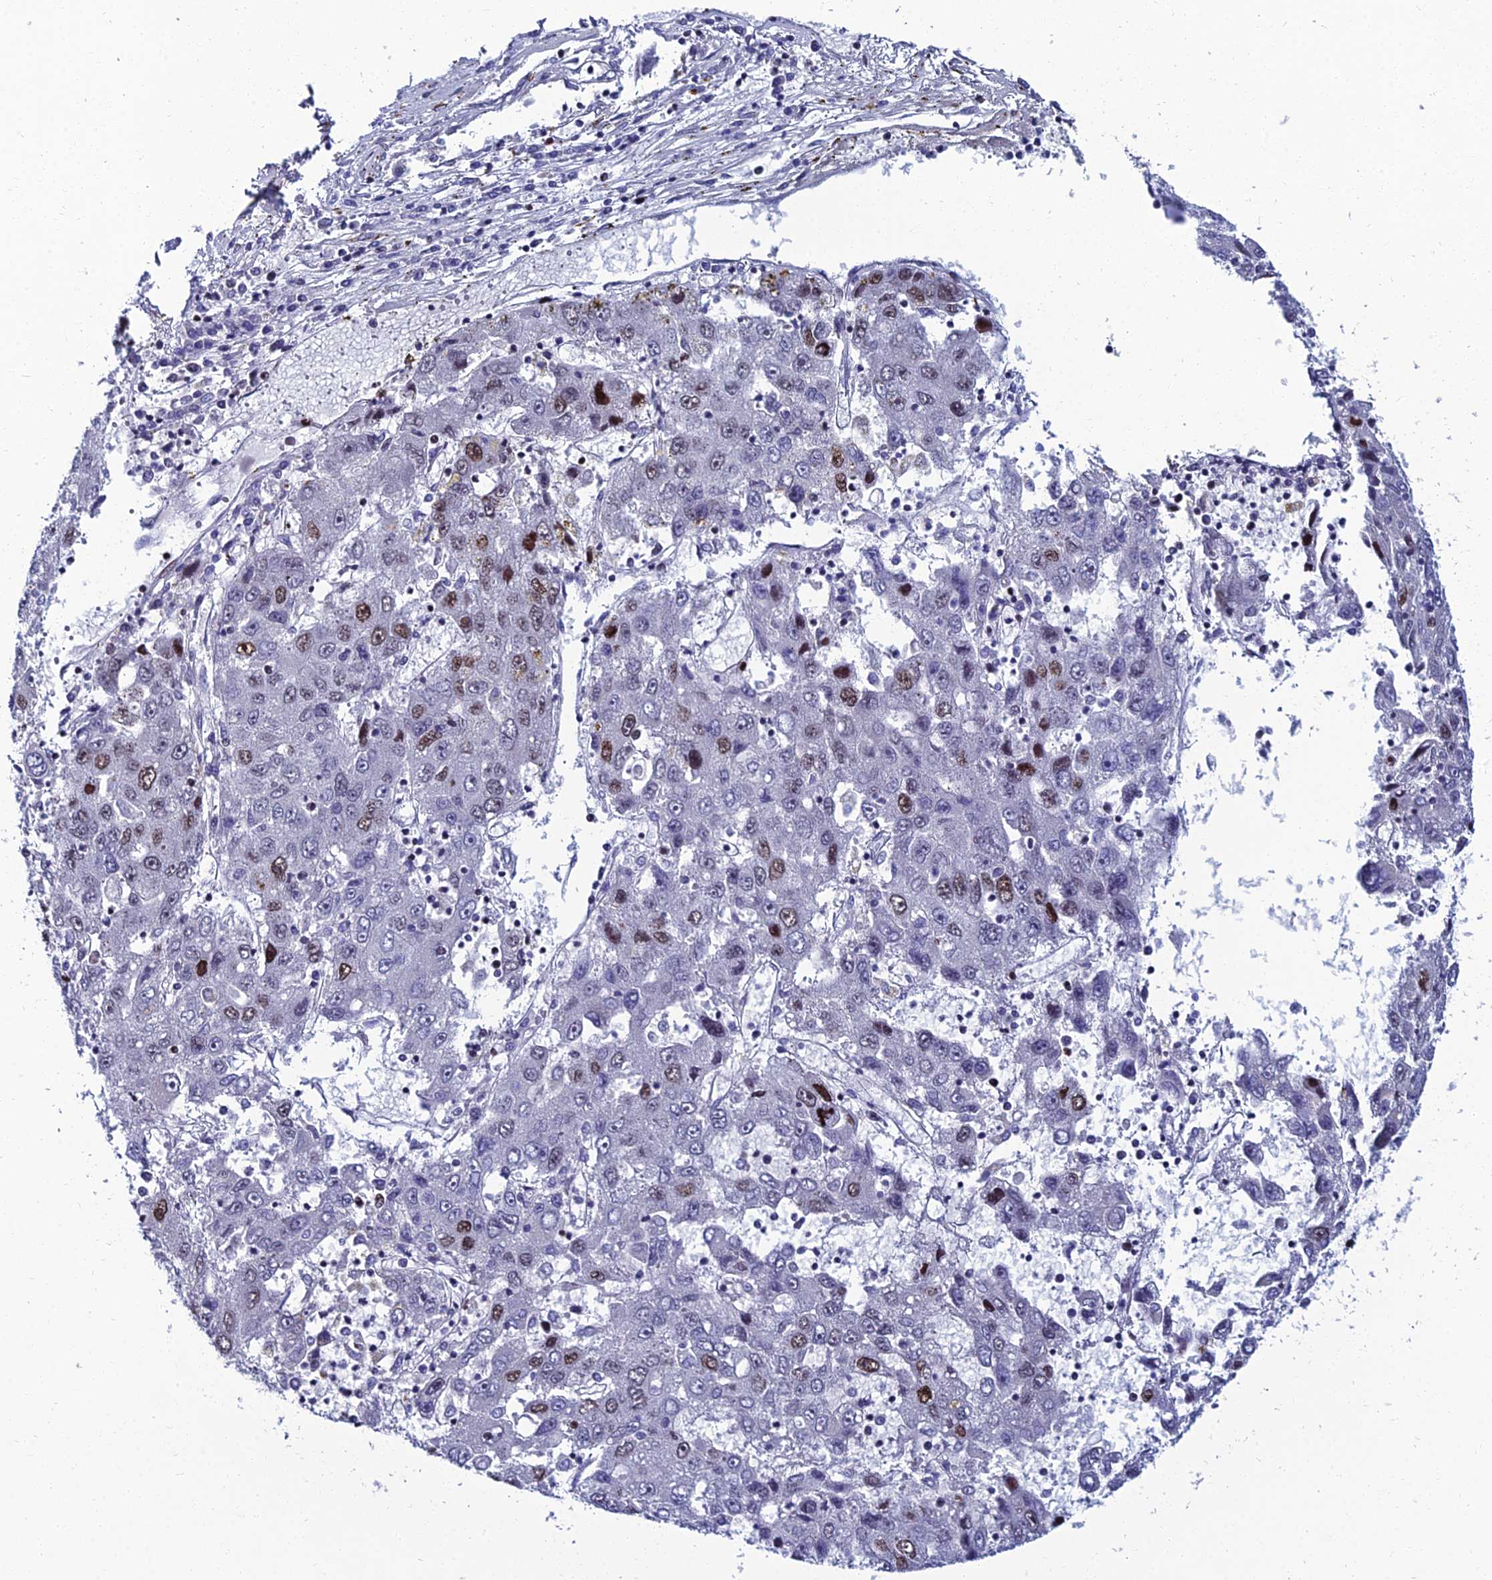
{"staining": {"intensity": "moderate", "quantity": "<25%", "location": "nuclear"}, "tissue": "liver cancer", "cell_type": "Tumor cells", "image_type": "cancer", "snomed": [{"axis": "morphology", "description": "Carcinoma, Hepatocellular, NOS"}, {"axis": "topography", "description": "Liver"}], "caption": "Immunohistochemistry image of human liver hepatocellular carcinoma stained for a protein (brown), which reveals low levels of moderate nuclear expression in approximately <25% of tumor cells.", "gene": "TAF9B", "patient": {"sex": "male", "age": 49}}